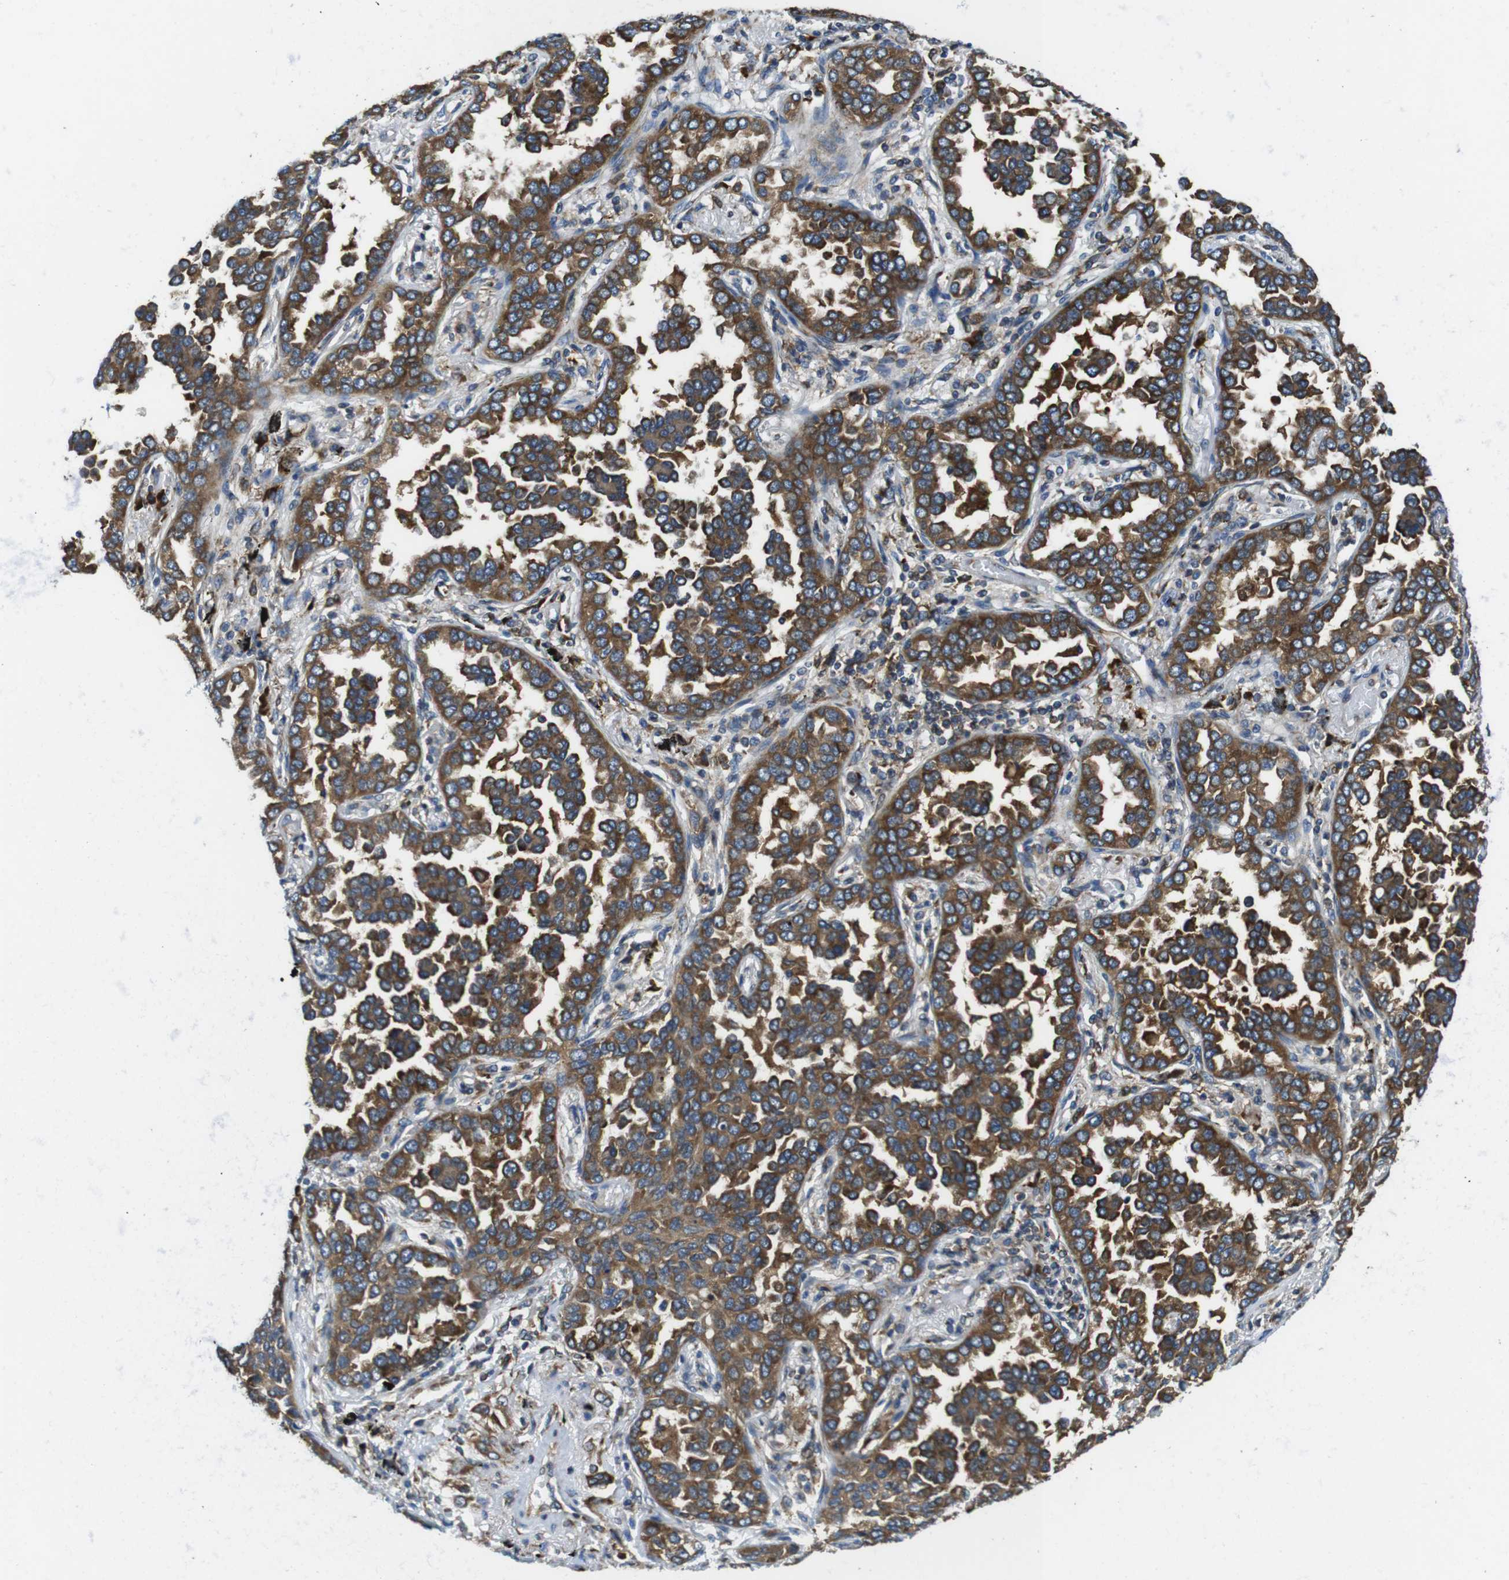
{"staining": {"intensity": "moderate", "quantity": ">75%", "location": "cytoplasmic/membranous"}, "tissue": "lung cancer", "cell_type": "Tumor cells", "image_type": "cancer", "snomed": [{"axis": "morphology", "description": "Normal tissue, NOS"}, {"axis": "morphology", "description": "Adenocarcinoma, NOS"}, {"axis": "topography", "description": "Lung"}], "caption": "An immunohistochemistry (IHC) micrograph of tumor tissue is shown. Protein staining in brown shows moderate cytoplasmic/membranous positivity in lung cancer (adenocarcinoma) within tumor cells. (brown staining indicates protein expression, while blue staining denotes nuclei).", "gene": "UGGT1", "patient": {"sex": "male", "age": 59}}